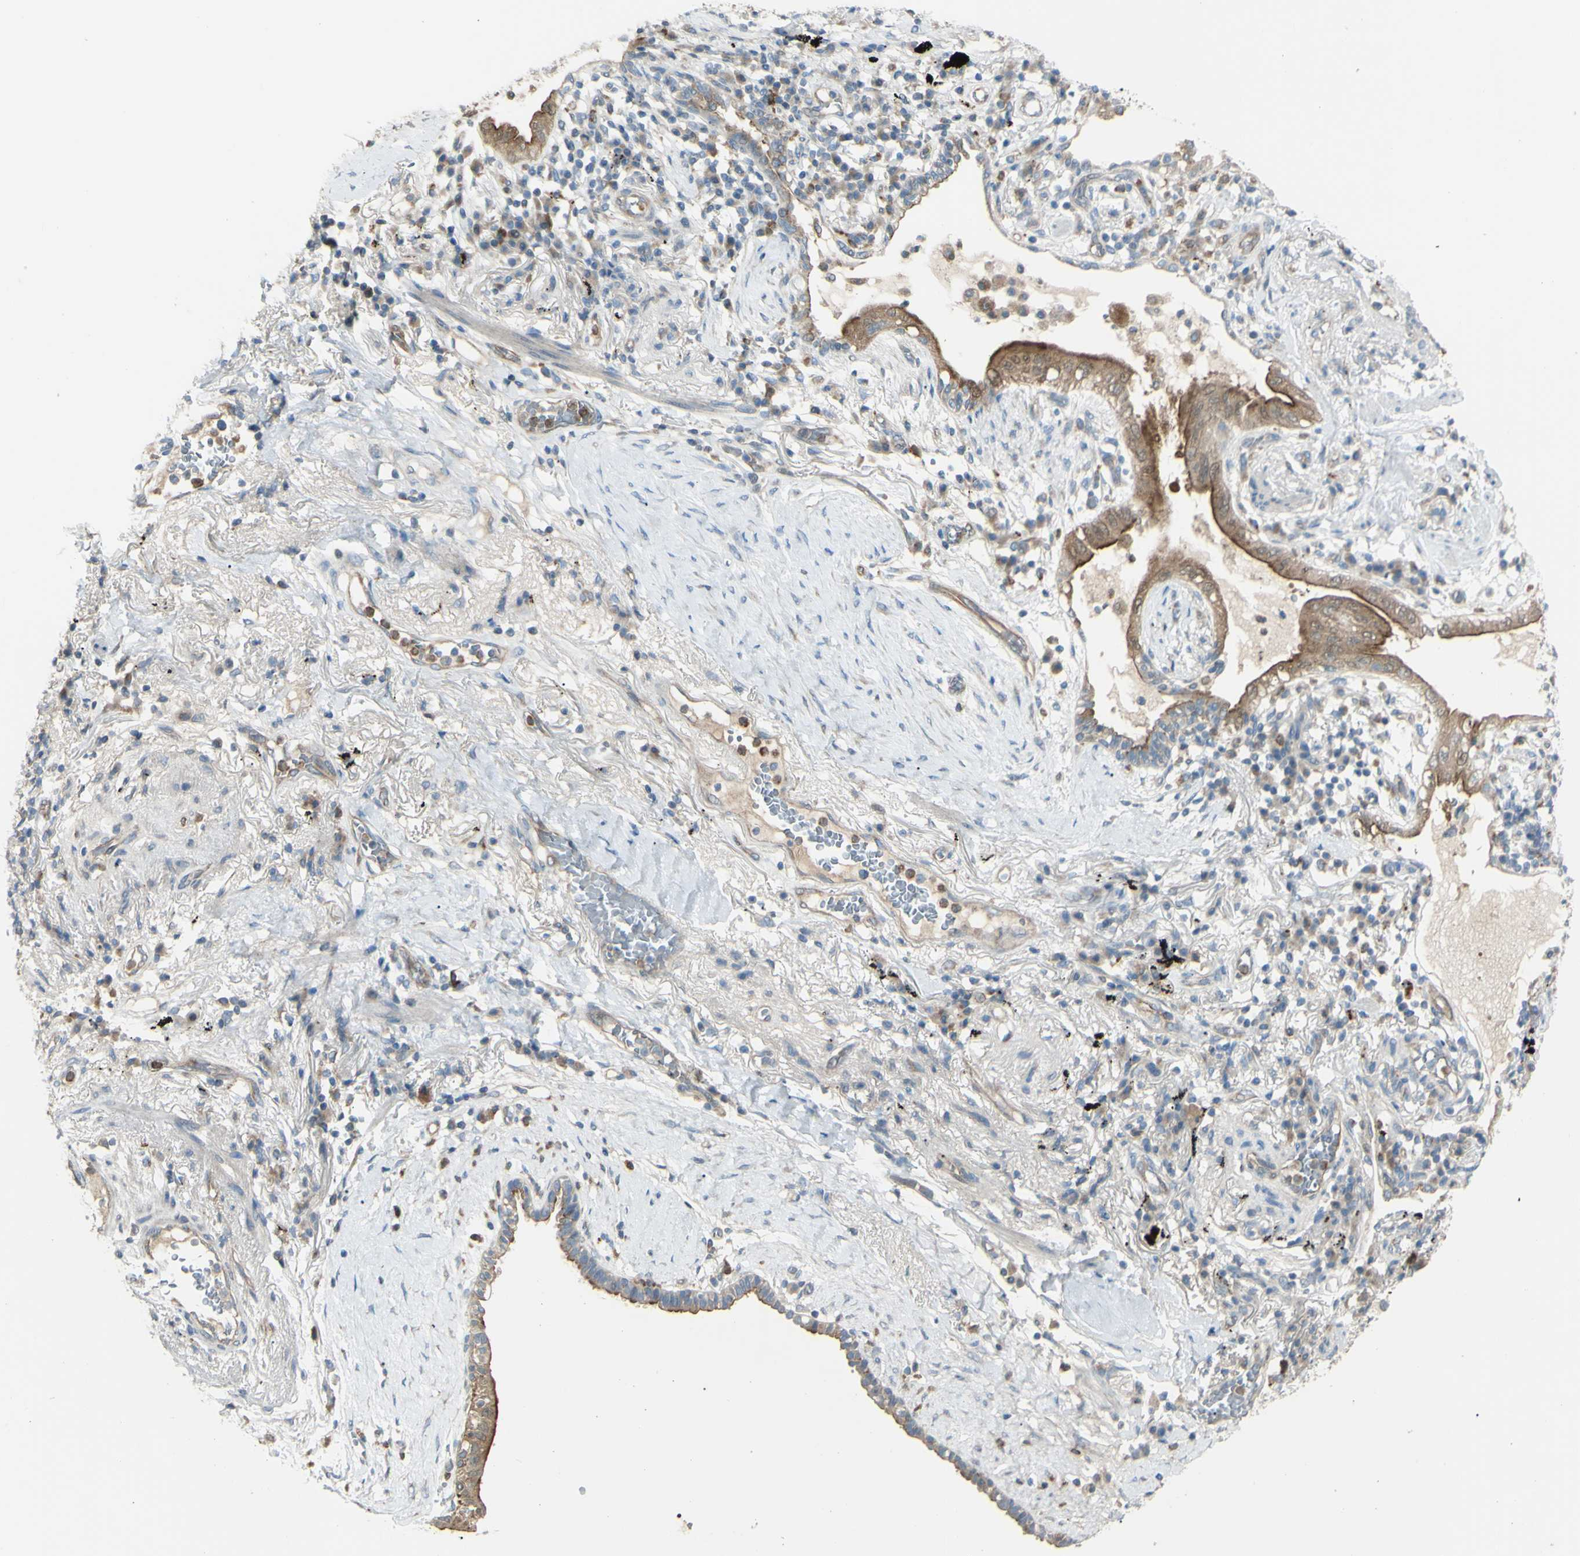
{"staining": {"intensity": "weak", "quantity": ">75%", "location": "cytoplasmic/membranous"}, "tissue": "lung cancer", "cell_type": "Tumor cells", "image_type": "cancer", "snomed": [{"axis": "morphology", "description": "Adenocarcinoma, NOS"}, {"axis": "topography", "description": "Lung"}], "caption": "Brown immunohistochemical staining in lung adenocarcinoma shows weak cytoplasmic/membranous staining in about >75% of tumor cells.", "gene": "LMTK2", "patient": {"sex": "female", "age": 70}}